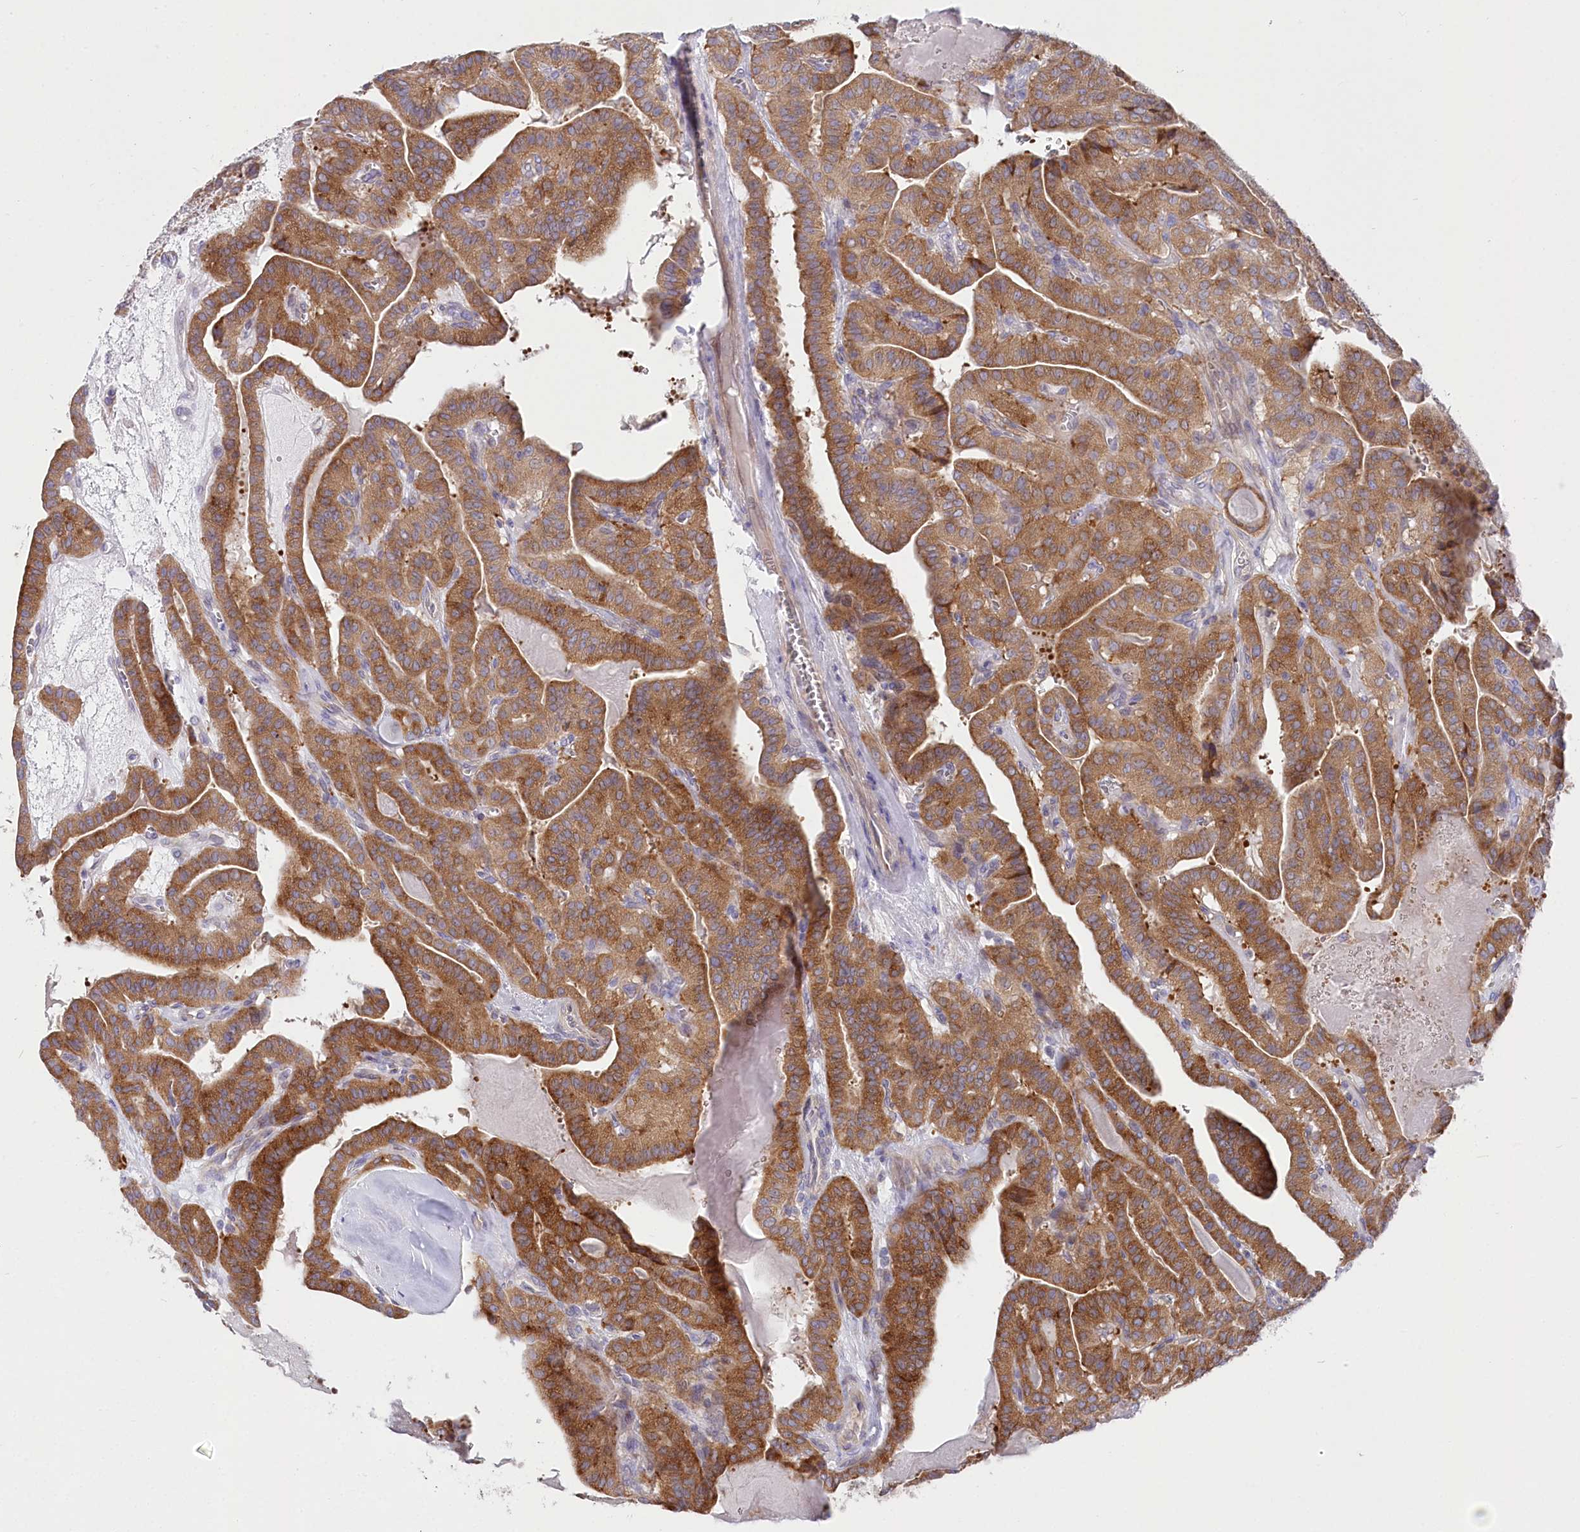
{"staining": {"intensity": "moderate", "quantity": ">75%", "location": "cytoplasmic/membranous"}, "tissue": "thyroid cancer", "cell_type": "Tumor cells", "image_type": "cancer", "snomed": [{"axis": "morphology", "description": "Papillary adenocarcinoma, NOS"}, {"axis": "topography", "description": "Thyroid gland"}], "caption": "Immunohistochemical staining of thyroid papillary adenocarcinoma demonstrates moderate cytoplasmic/membranous protein positivity in approximately >75% of tumor cells.", "gene": "POGLUT1", "patient": {"sex": "male", "age": 52}}